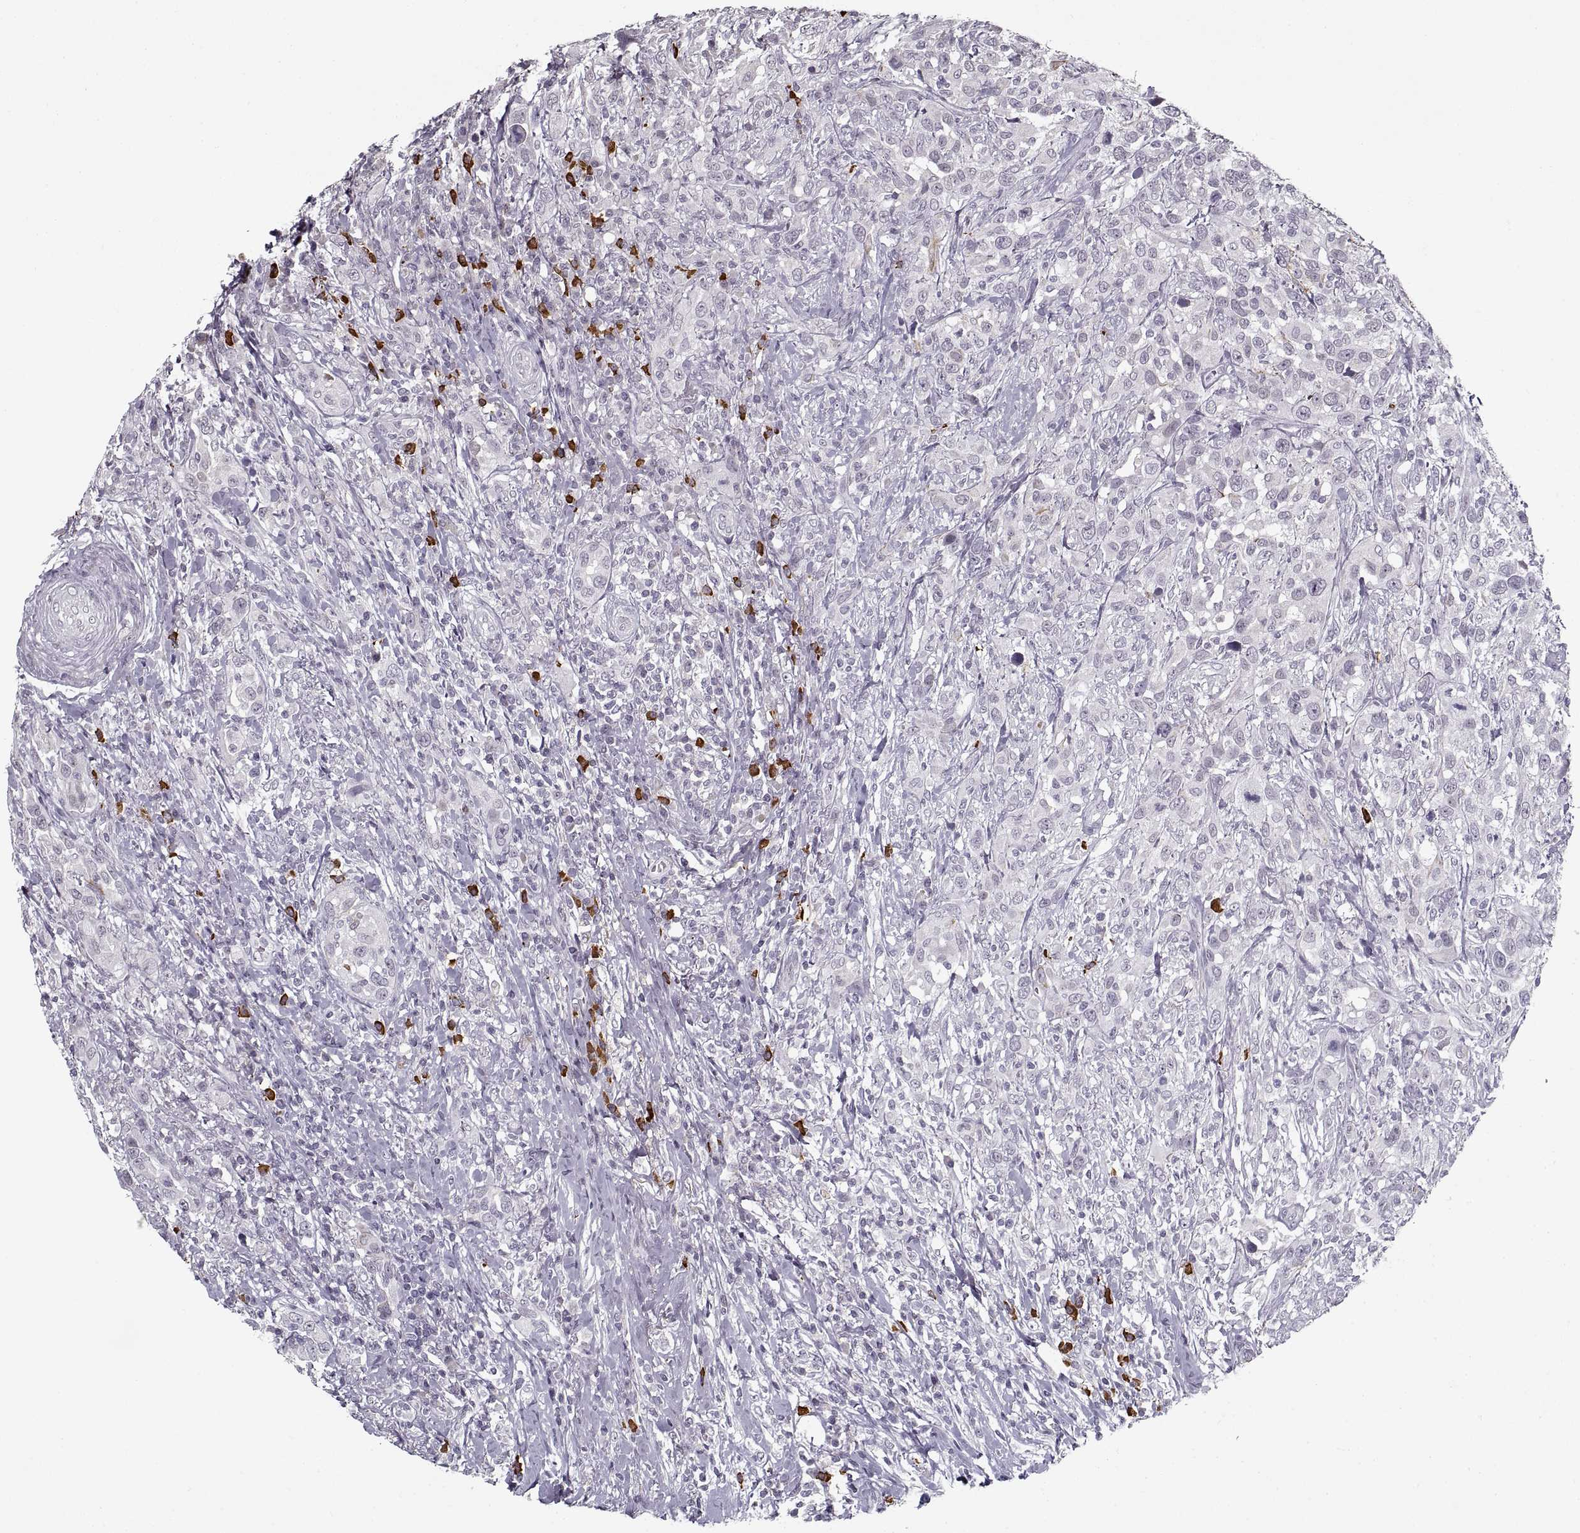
{"staining": {"intensity": "negative", "quantity": "none", "location": "none"}, "tissue": "urothelial cancer", "cell_type": "Tumor cells", "image_type": "cancer", "snomed": [{"axis": "morphology", "description": "Urothelial carcinoma, NOS"}, {"axis": "morphology", "description": "Urothelial carcinoma, High grade"}, {"axis": "topography", "description": "Urinary bladder"}], "caption": "IHC image of neoplastic tissue: human transitional cell carcinoma stained with DAB (3,3'-diaminobenzidine) shows no significant protein positivity in tumor cells.", "gene": "GAD2", "patient": {"sex": "female", "age": 64}}